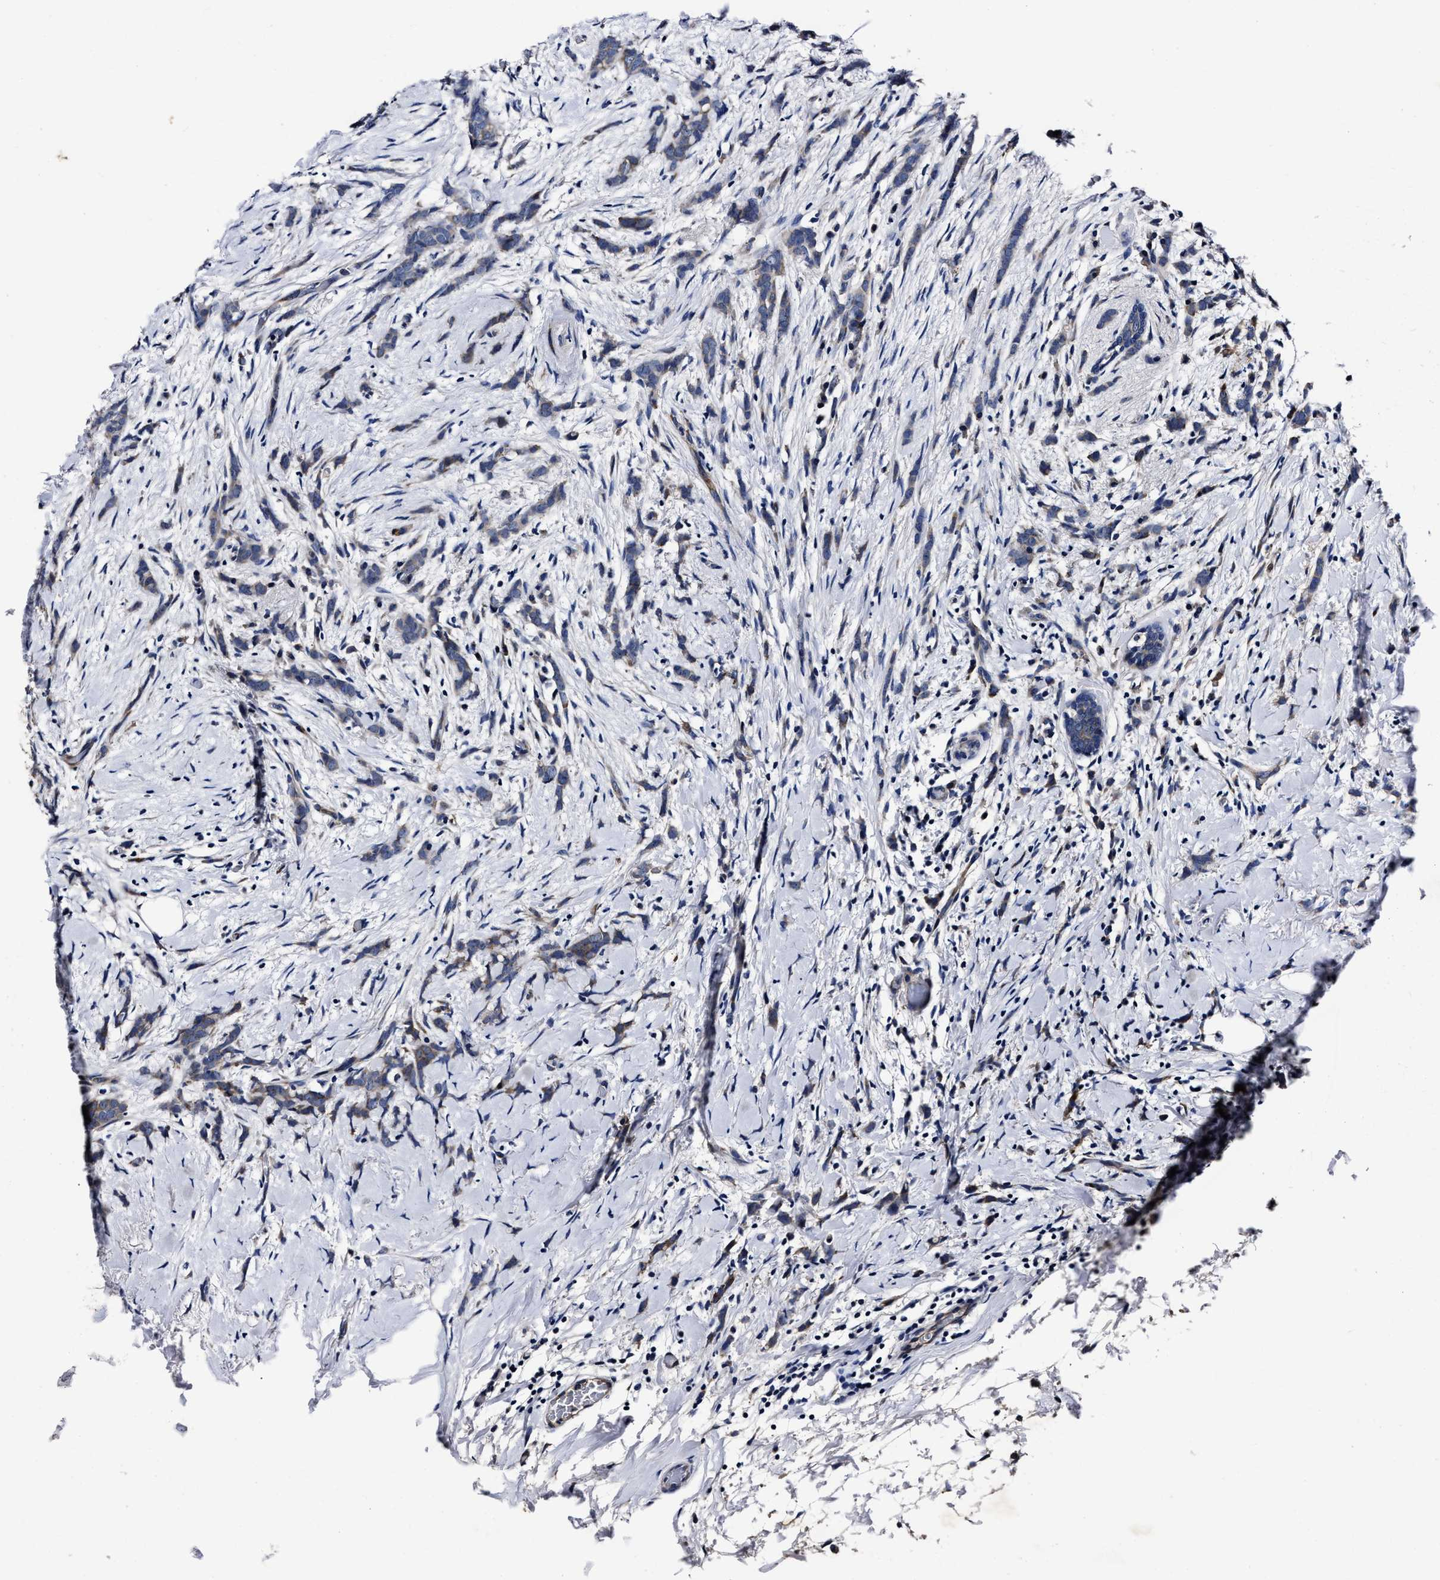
{"staining": {"intensity": "moderate", "quantity": "25%-75%", "location": "cytoplasmic/membranous"}, "tissue": "breast cancer", "cell_type": "Tumor cells", "image_type": "cancer", "snomed": [{"axis": "morphology", "description": "Lobular carcinoma, in situ"}, {"axis": "morphology", "description": "Lobular carcinoma"}, {"axis": "topography", "description": "Breast"}], "caption": "Immunohistochemical staining of breast lobular carcinoma exhibits medium levels of moderate cytoplasmic/membranous protein positivity in approximately 25%-75% of tumor cells. The staining was performed using DAB to visualize the protein expression in brown, while the nuclei were stained in blue with hematoxylin (Magnification: 20x).", "gene": "OLFML2A", "patient": {"sex": "female", "age": 41}}